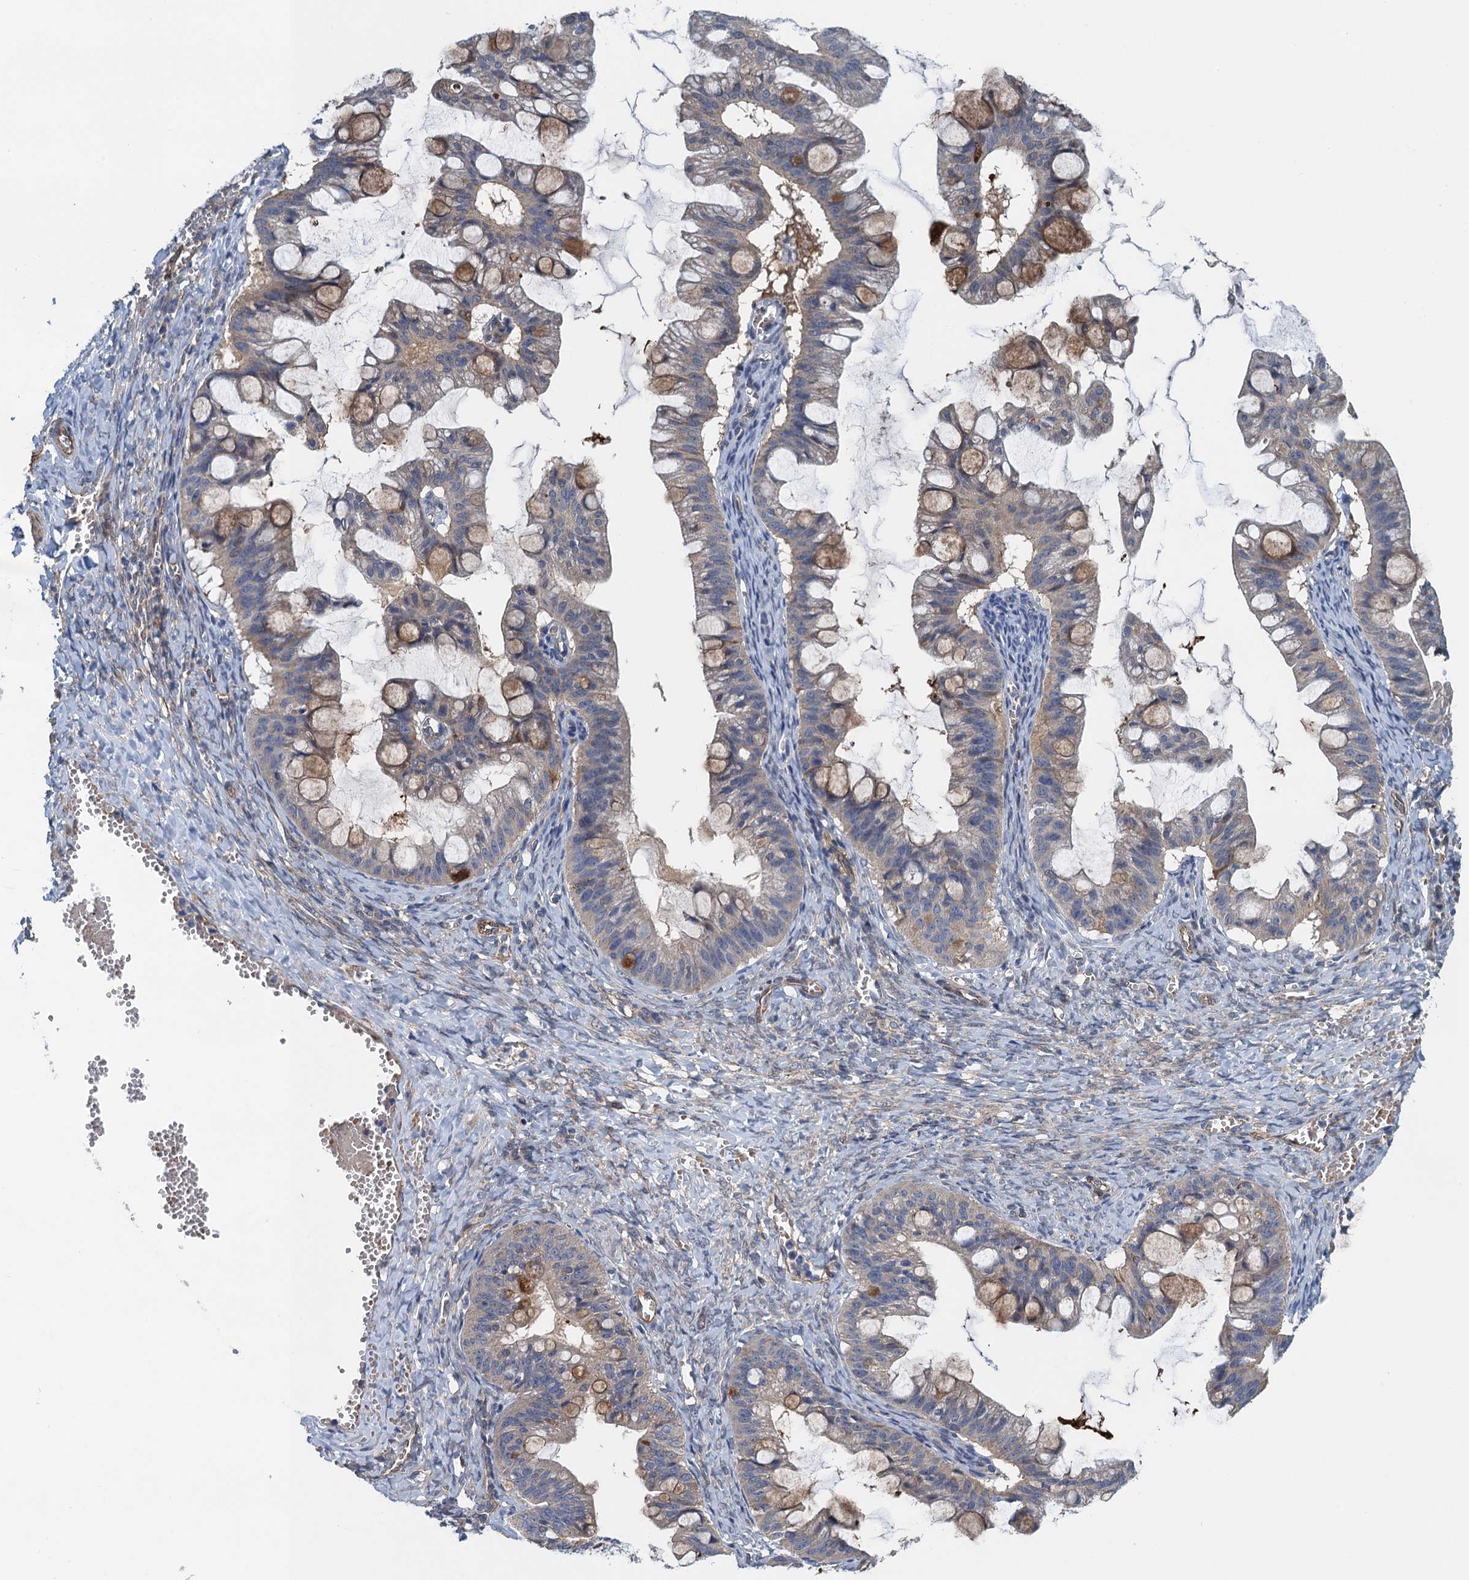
{"staining": {"intensity": "moderate", "quantity": "25%-75%", "location": "cytoplasmic/membranous"}, "tissue": "ovarian cancer", "cell_type": "Tumor cells", "image_type": "cancer", "snomed": [{"axis": "morphology", "description": "Cystadenocarcinoma, mucinous, NOS"}, {"axis": "topography", "description": "Ovary"}], "caption": "IHC (DAB (3,3'-diaminobenzidine)) staining of ovarian cancer (mucinous cystadenocarcinoma) exhibits moderate cytoplasmic/membranous protein staining in approximately 25%-75% of tumor cells.", "gene": "RSAD2", "patient": {"sex": "female", "age": 73}}